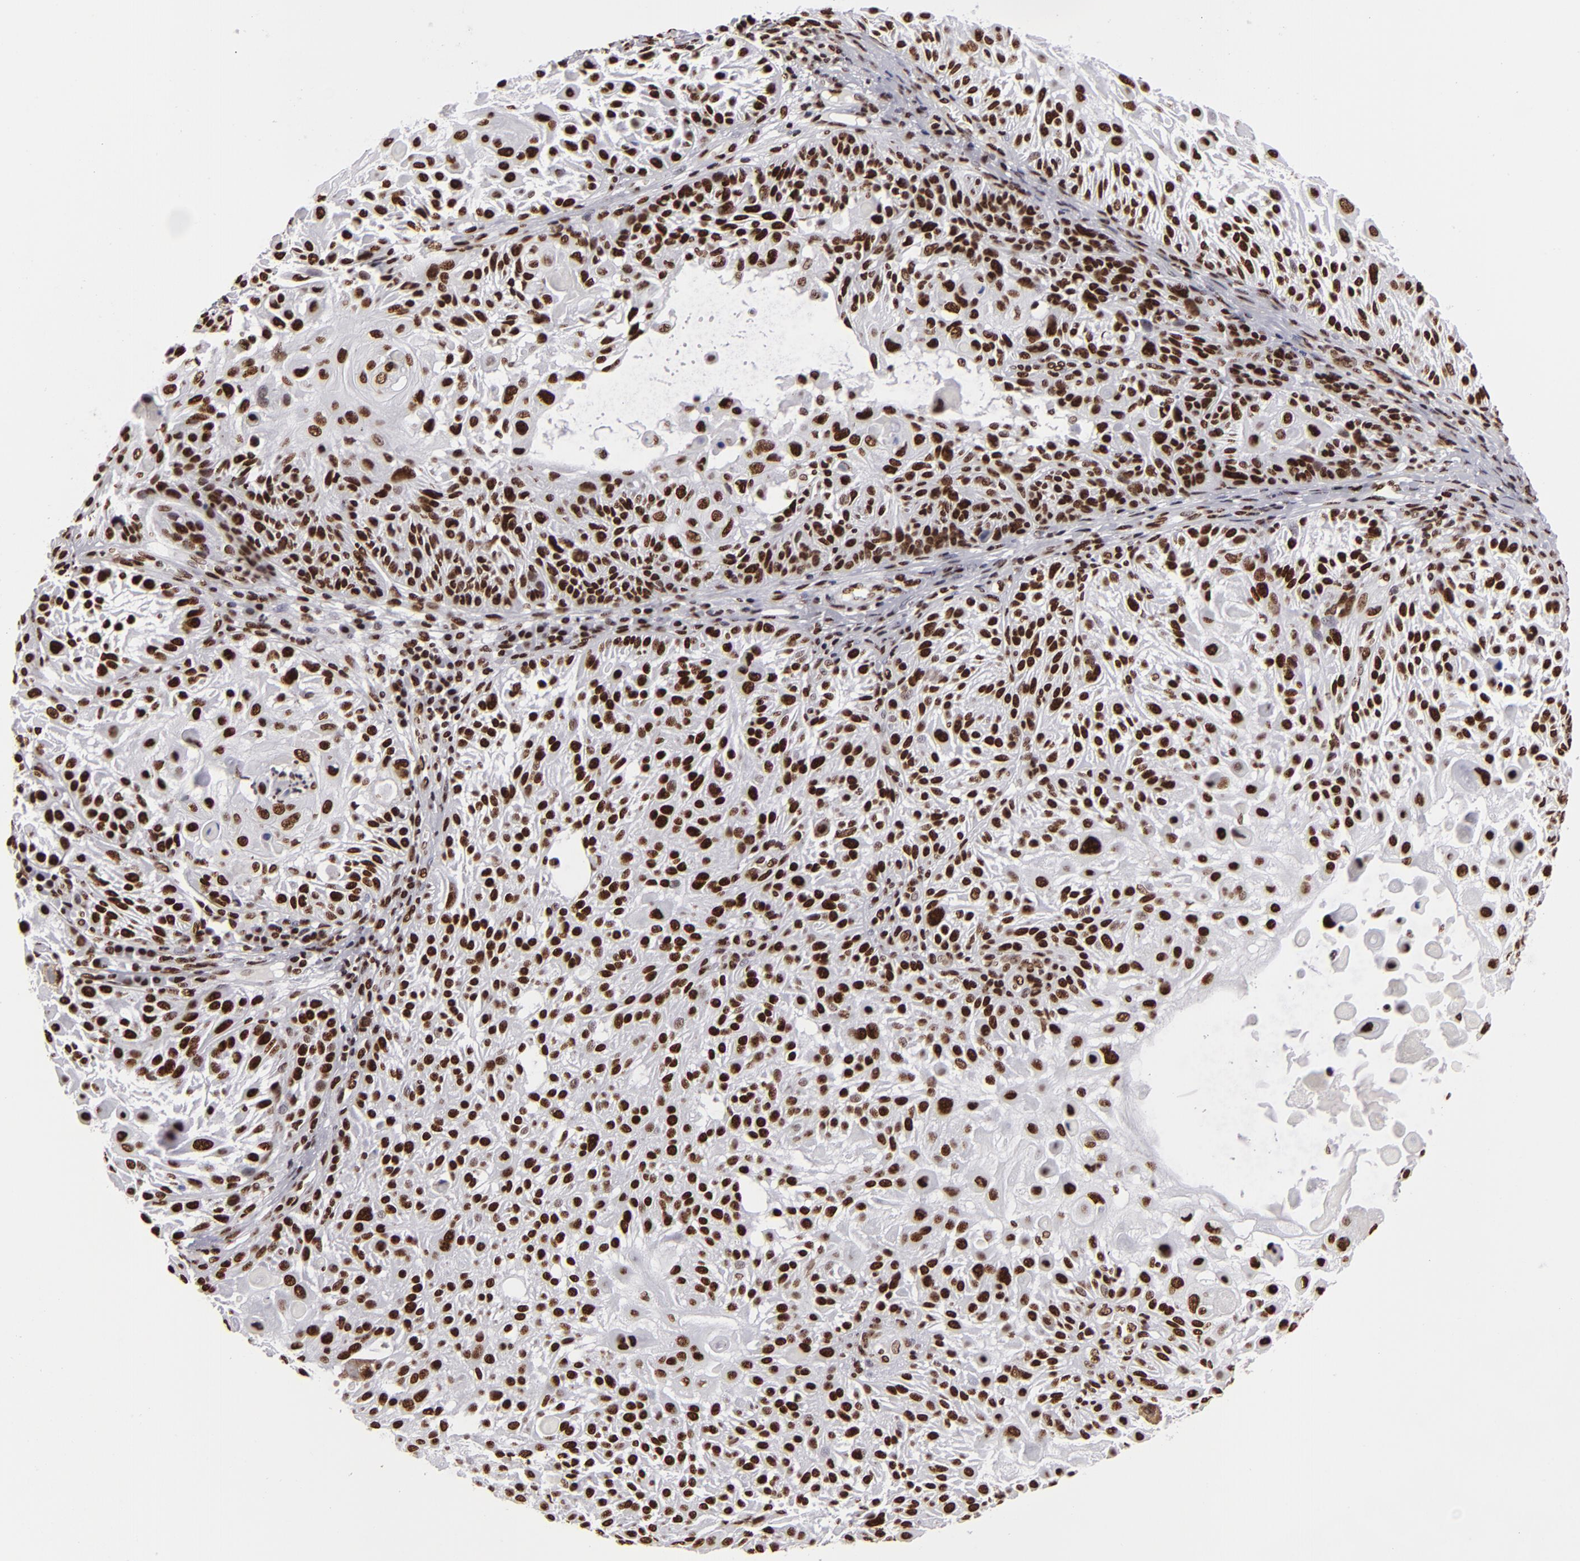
{"staining": {"intensity": "strong", "quantity": ">75%", "location": "nuclear"}, "tissue": "skin cancer", "cell_type": "Tumor cells", "image_type": "cancer", "snomed": [{"axis": "morphology", "description": "Squamous cell carcinoma, NOS"}, {"axis": "topography", "description": "Skin"}], "caption": "Protein positivity by IHC exhibits strong nuclear staining in approximately >75% of tumor cells in skin cancer.", "gene": "SAFB", "patient": {"sex": "female", "age": 89}}